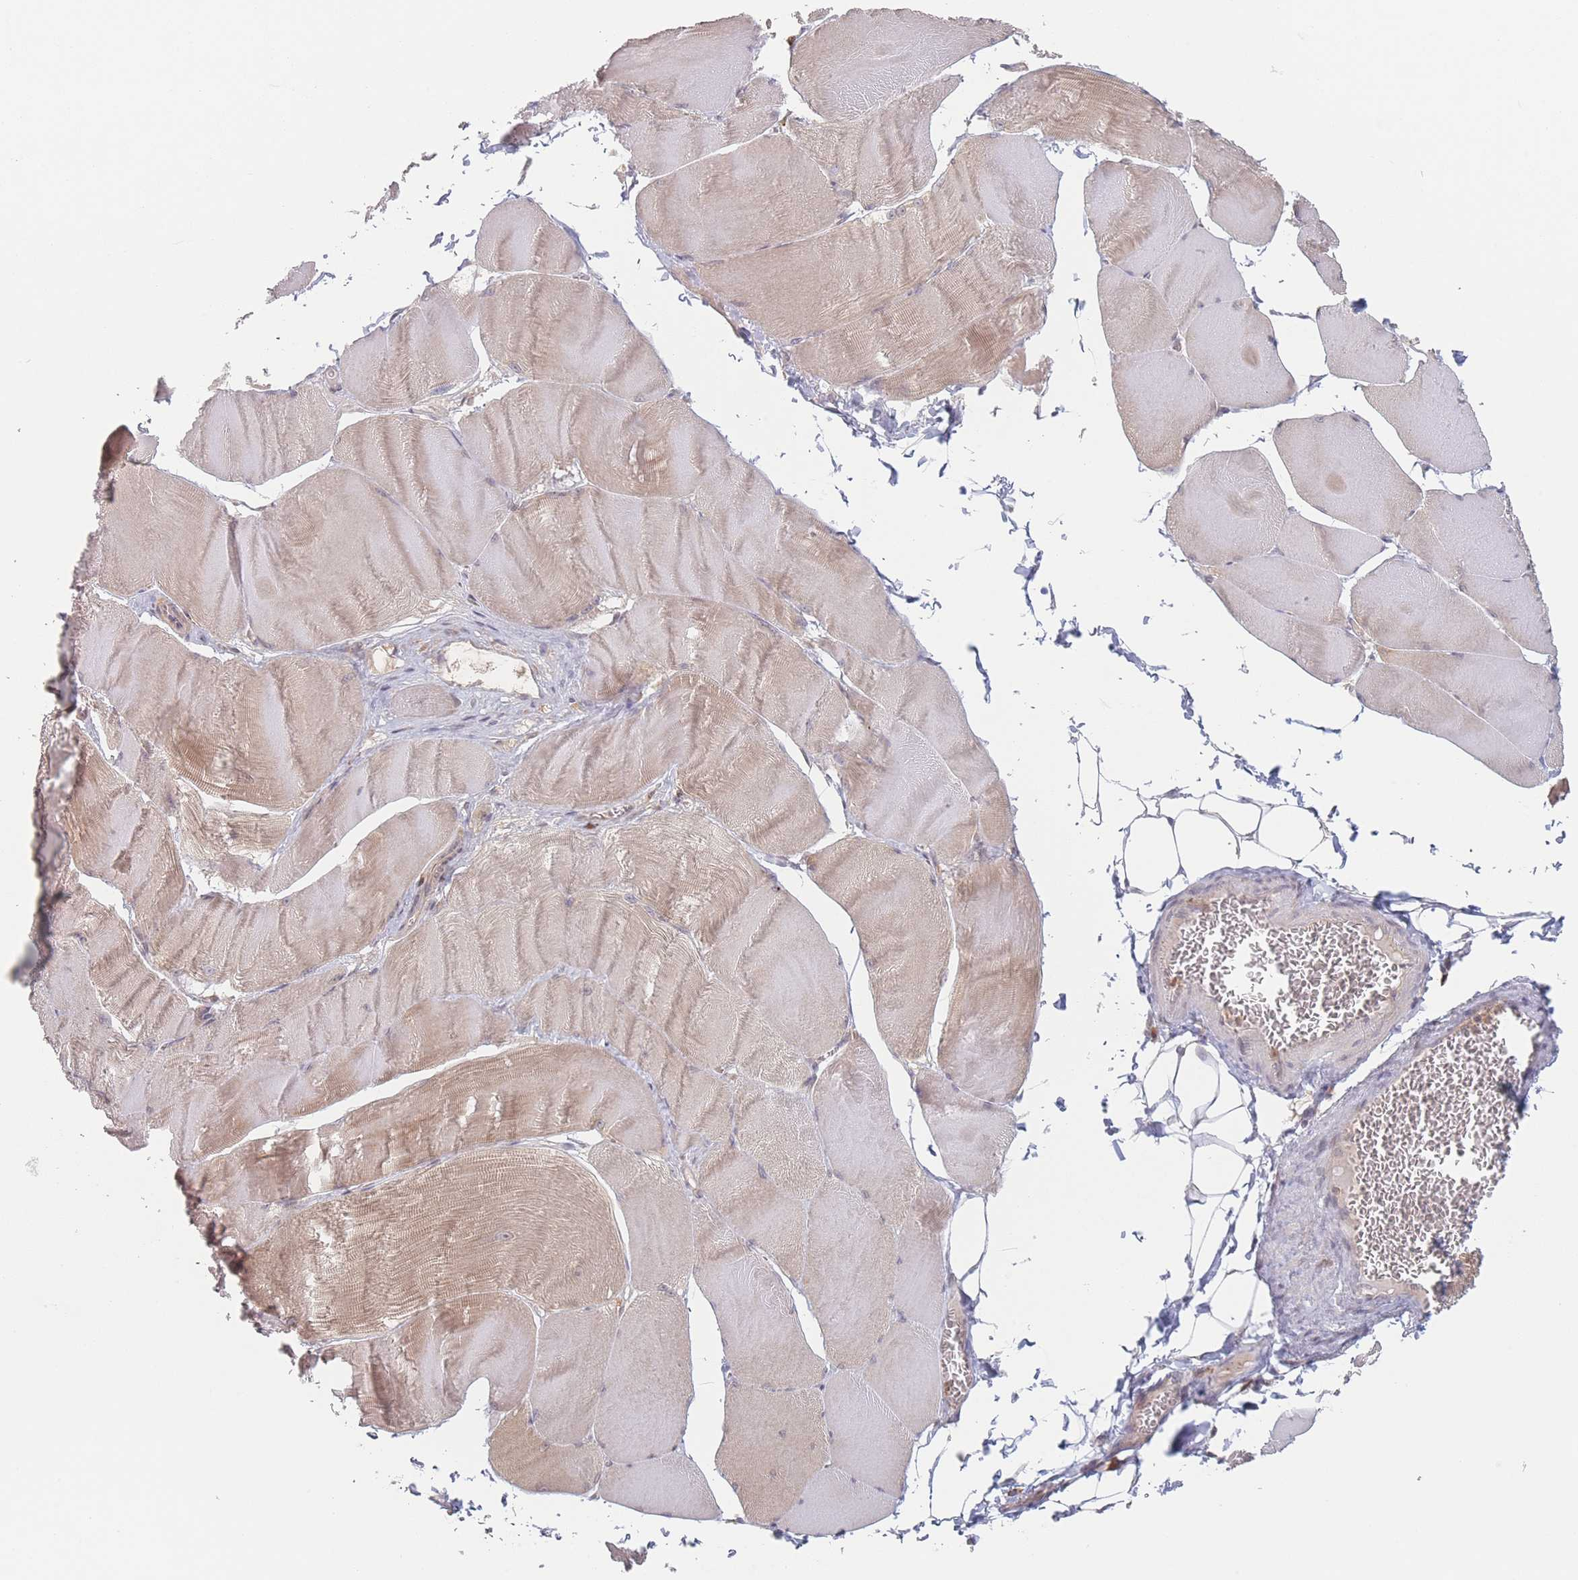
{"staining": {"intensity": "weak", "quantity": "25%-75%", "location": "cytoplasmic/membranous"}, "tissue": "skeletal muscle", "cell_type": "Myocytes", "image_type": "normal", "snomed": [{"axis": "morphology", "description": "Normal tissue, NOS"}, {"axis": "morphology", "description": "Basal cell carcinoma"}, {"axis": "topography", "description": "Skeletal muscle"}], "caption": "Protein positivity by immunohistochemistry (IHC) reveals weak cytoplasmic/membranous staining in about 25%-75% of myocytes in benign skeletal muscle. (DAB (3,3'-diaminobenzidine) IHC, brown staining for protein, blue staining for nuclei).", "gene": "PPM1A", "patient": {"sex": "female", "age": 64}}